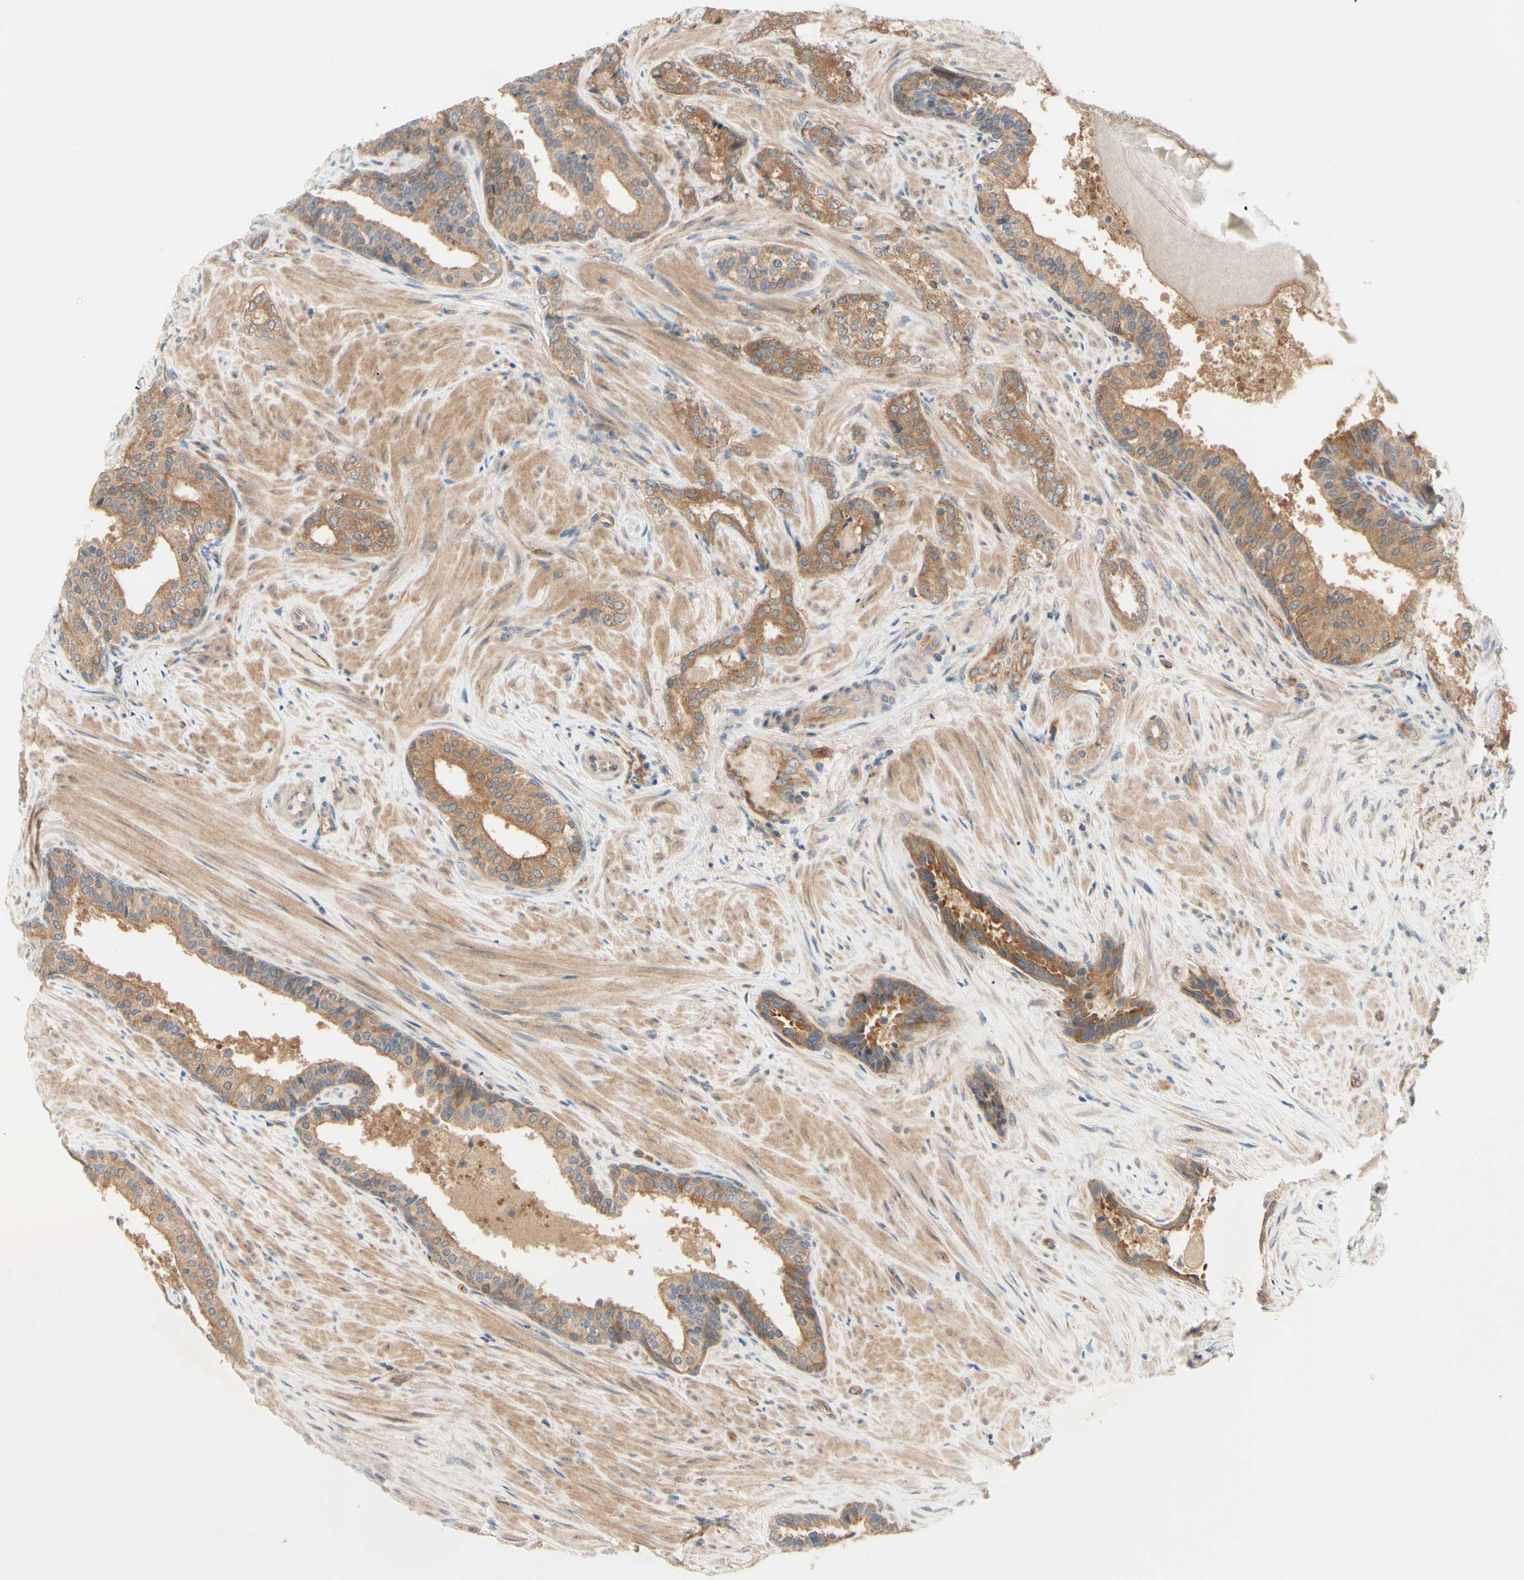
{"staining": {"intensity": "moderate", "quantity": ">75%", "location": "cytoplasmic/membranous"}, "tissue": "prostate cancer", "cell_type": "Tumor cells", "image_type": "cancer", "snomed": [{"axis": "morphology", "description": "Adenocarcinoma, Low grade"}, {"axis": "topography", "description": "Prostate"}], "caption": "Adenocarcinoma (low-grade) (prostate) stained for a protein (brown) shows moderate cytoplasmic/membranous positive expression in about >75% of tumor cells.", "gene": "DYNLRB1", "patient": {"sex": "male", "age": 60}}